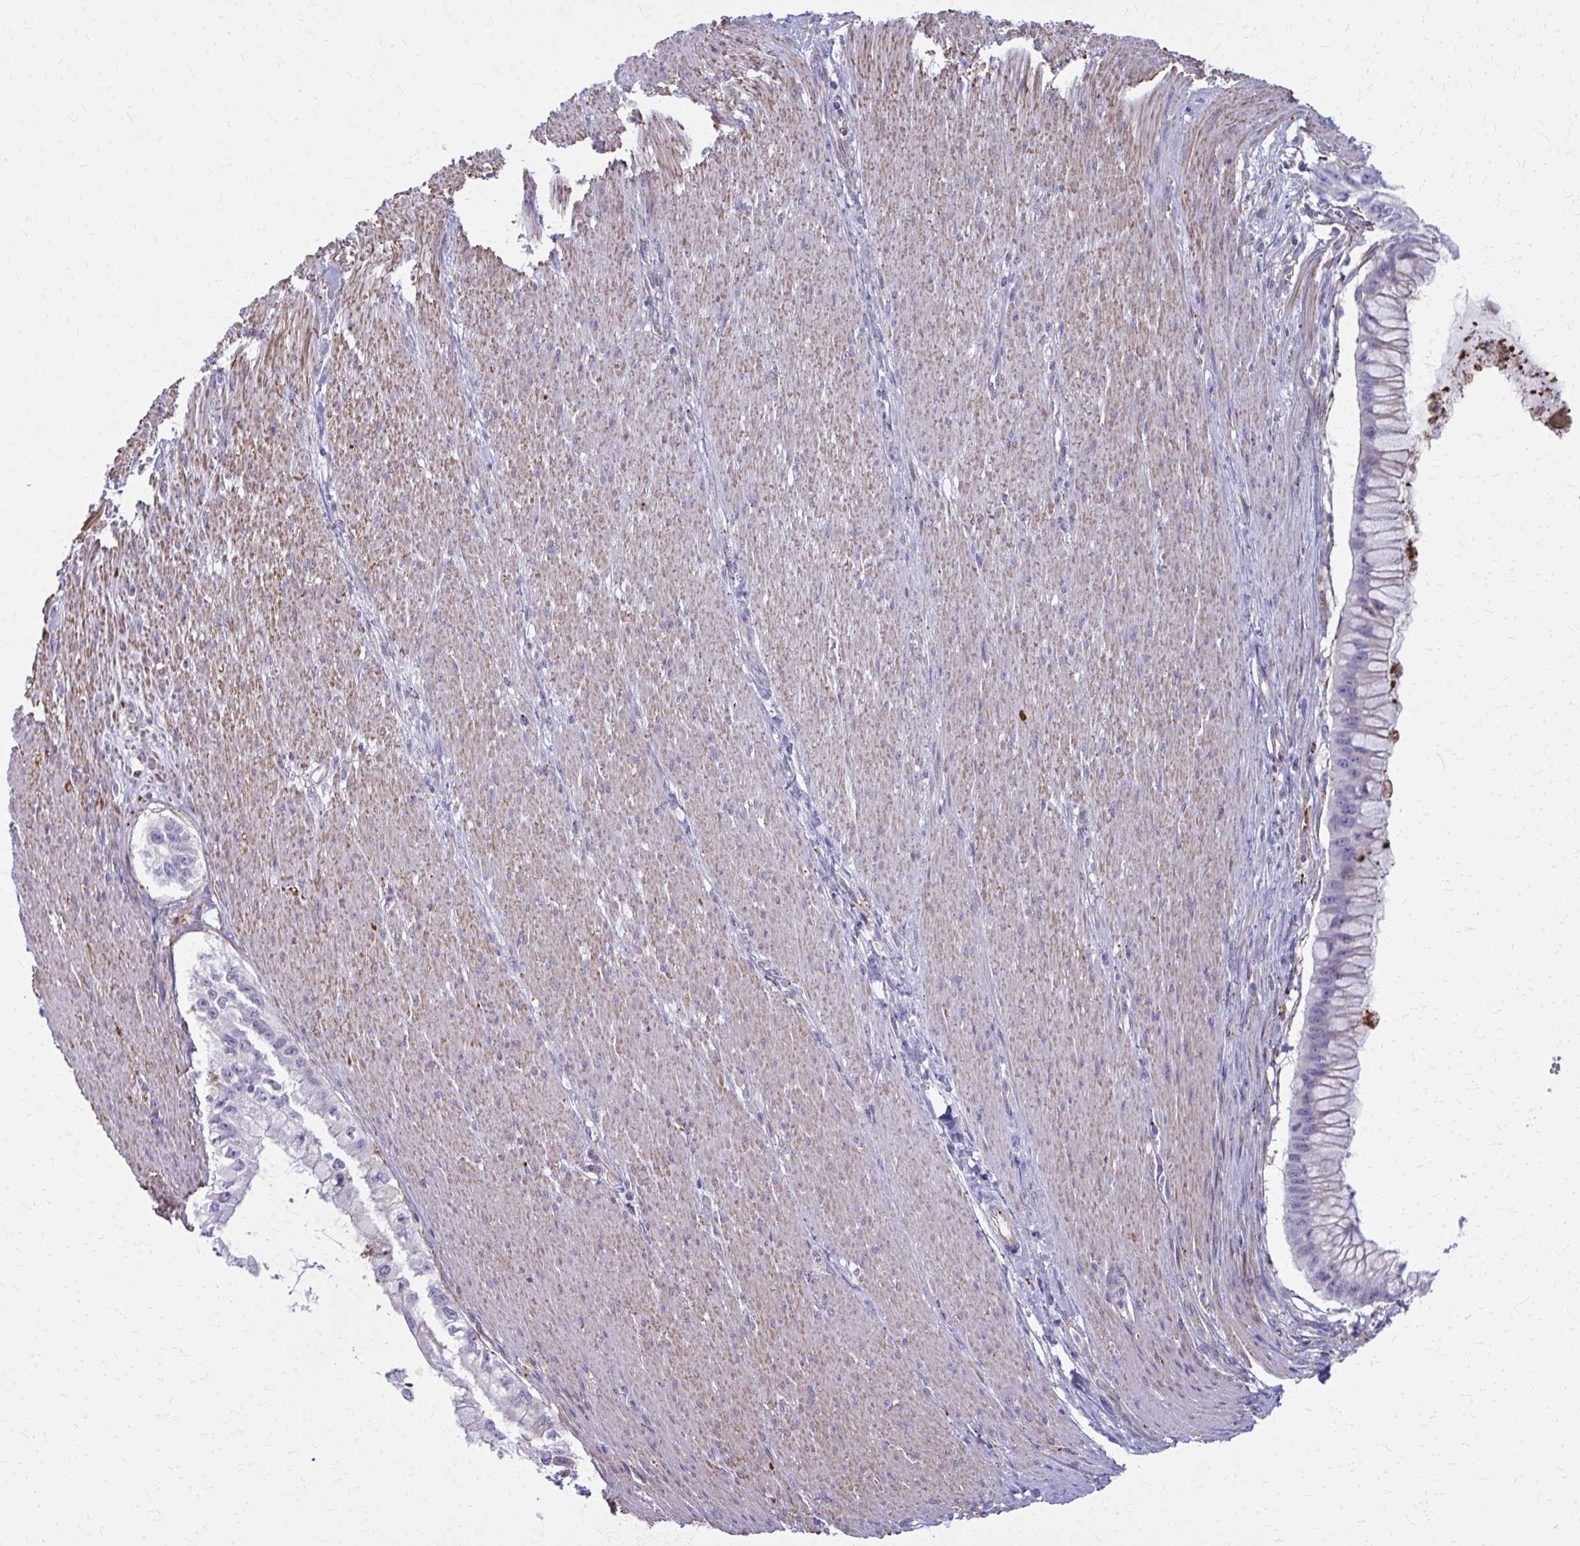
{"staining": {"intensity": "negative", "quantity": "none", "location": "none"}, "tissue": "pancreatic cancer", "cell_type": "Tumor cells", "image_type": "cancer", "snomed": [{"axis": "morphology", "description": "Adenocarcinoma, NOS"}, {"axis": "topography", "description": "Pancreas"}], "caption": "This is an IHC micrograph of pancreatic cancer (adenocarcinoma). There is no positivity in tumor cells.", "gene": "LRRC4B", "patient": {"sex": "male", "age": 48}}